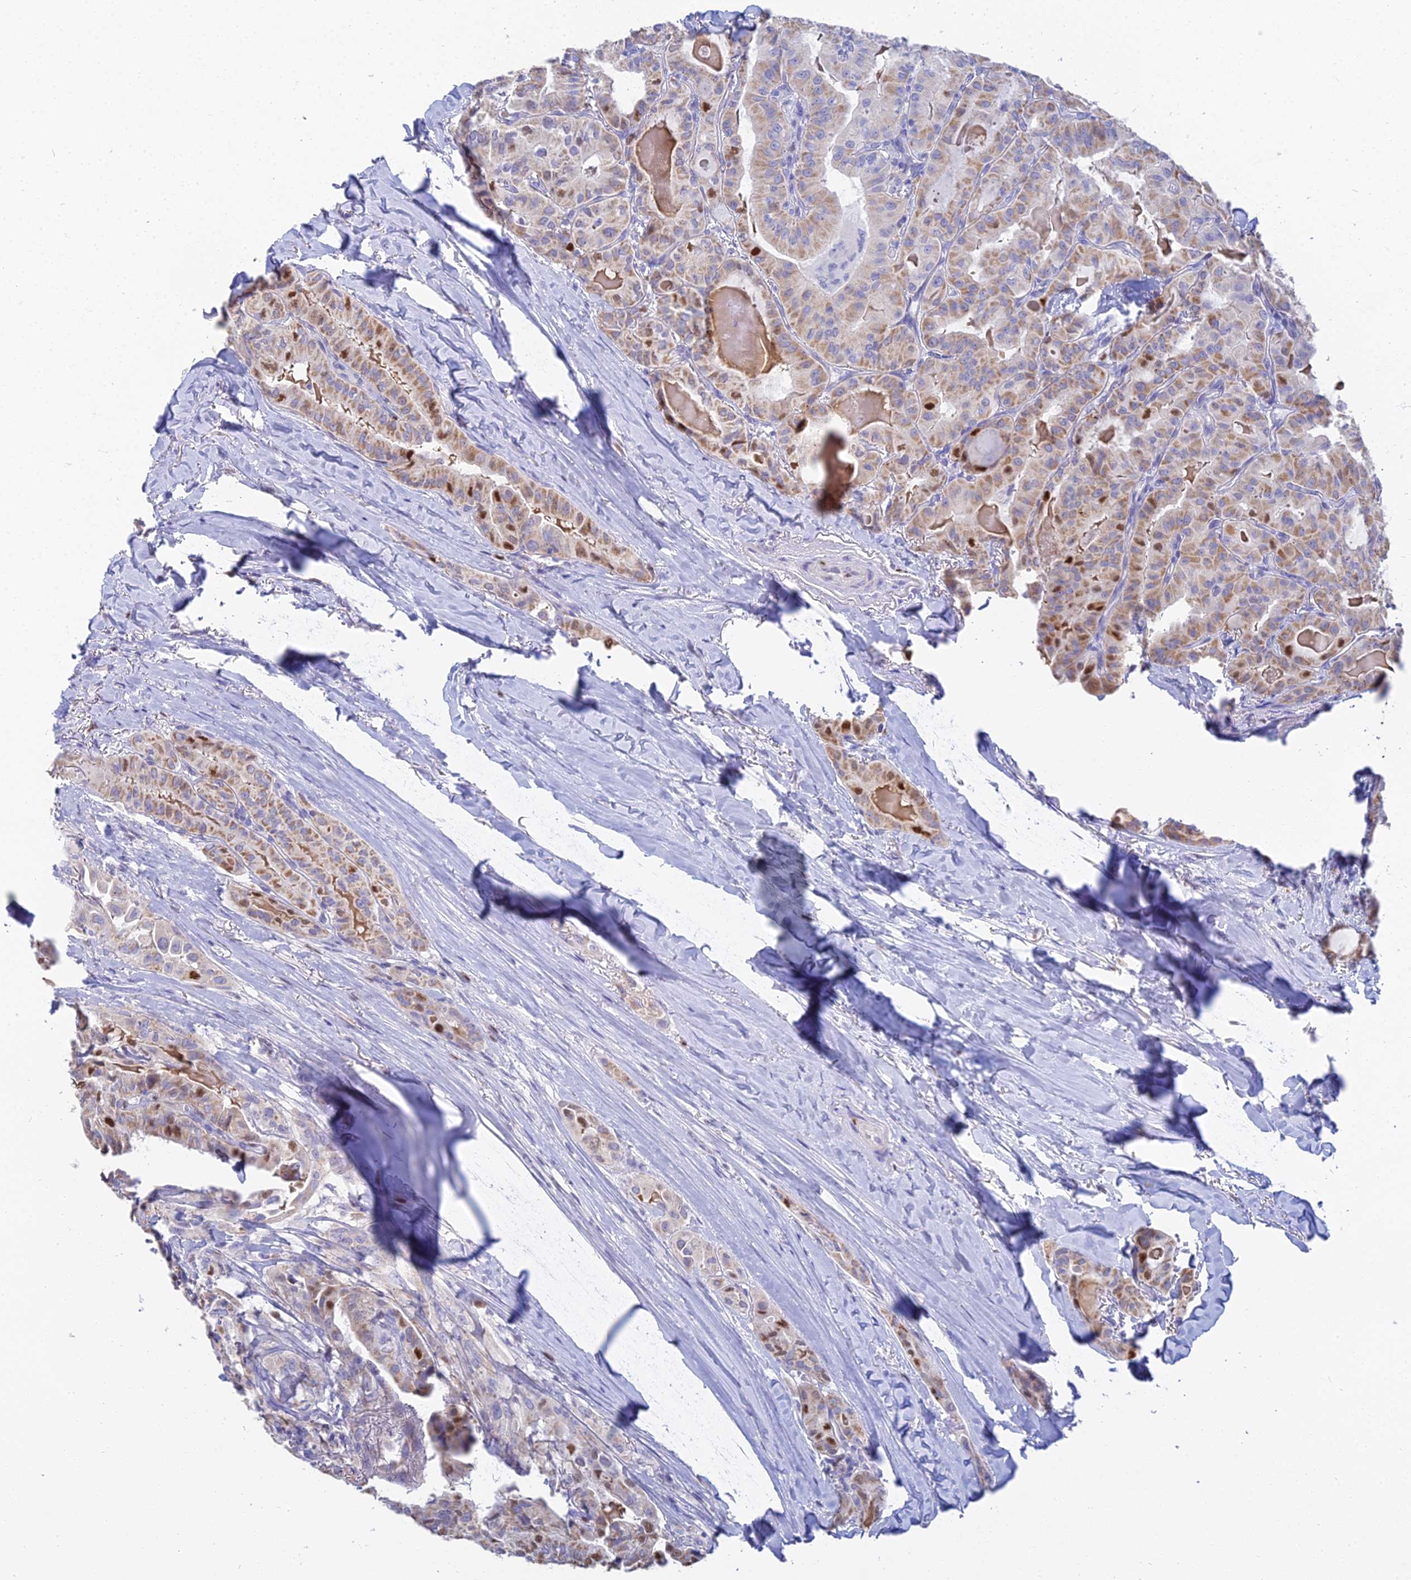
{"staining": {"intensity": "moderate", "quantity": "25%-75%", "location": "cytoplasmic/membranous"}, "tissue": "thyroid cancer", "cell_type": "Tumor cells", "image_type": "cancer", "snomed": [{"axis": "morphology", "description": "Papillary adenocarcinoma, NOS"}, {"axis": "topography", "description": "Thyroid gland"}], "caption": "Human thyroid cancer (papillary adenocarcinoma) stained for a protein (brown) shows moderate cytoplasmic/membranous positive staining in approximately 25%-75% of tumor cells.", "gene": "MCM2", "patient": {"sex": "female", "age": 68}}